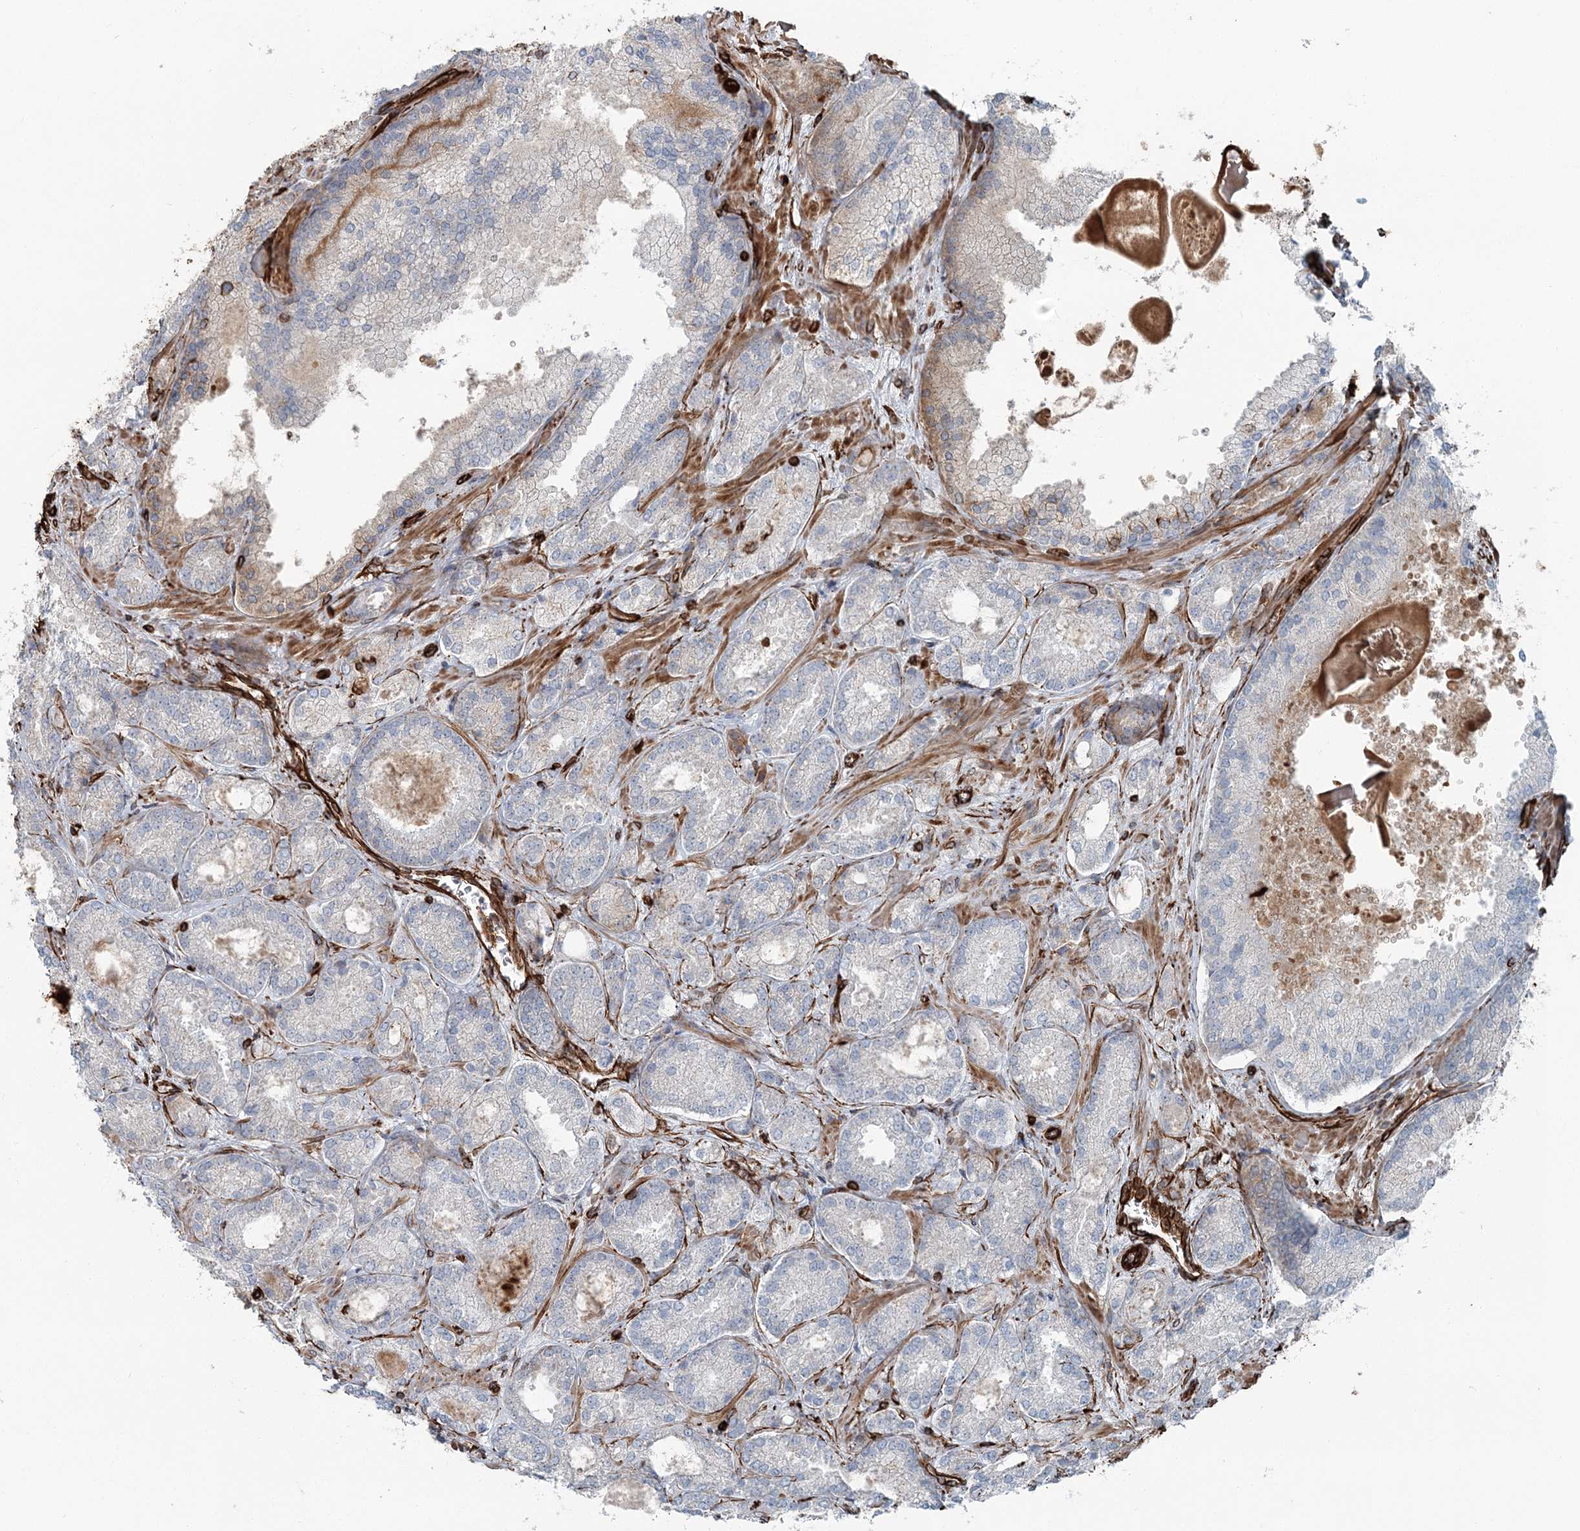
{"staining": {"intensity": "moderate", "quantity": "<25%", "location": "cytoplasmic/membranous"}, "tissue": "prostate cancer", "cell_type": "Tumor cells", "image_type": "cancer", "snomed": [{"axis": "morphology", "description": "Adenocarcinoma, Low grade"}, {"axis": "topography", "description": "Prostate"}], "caption": "Prostate adenocarcinoma (low-grade) was stained to show a protein in brown. There is low levels of moderate cytoplasmic/membranous staining in about <25% of tumor cells. (DAB IHC with brightfield microscopy, high magnification).", "gene": "FBXL17", "patient": {"sex": "male", "age": 74}}